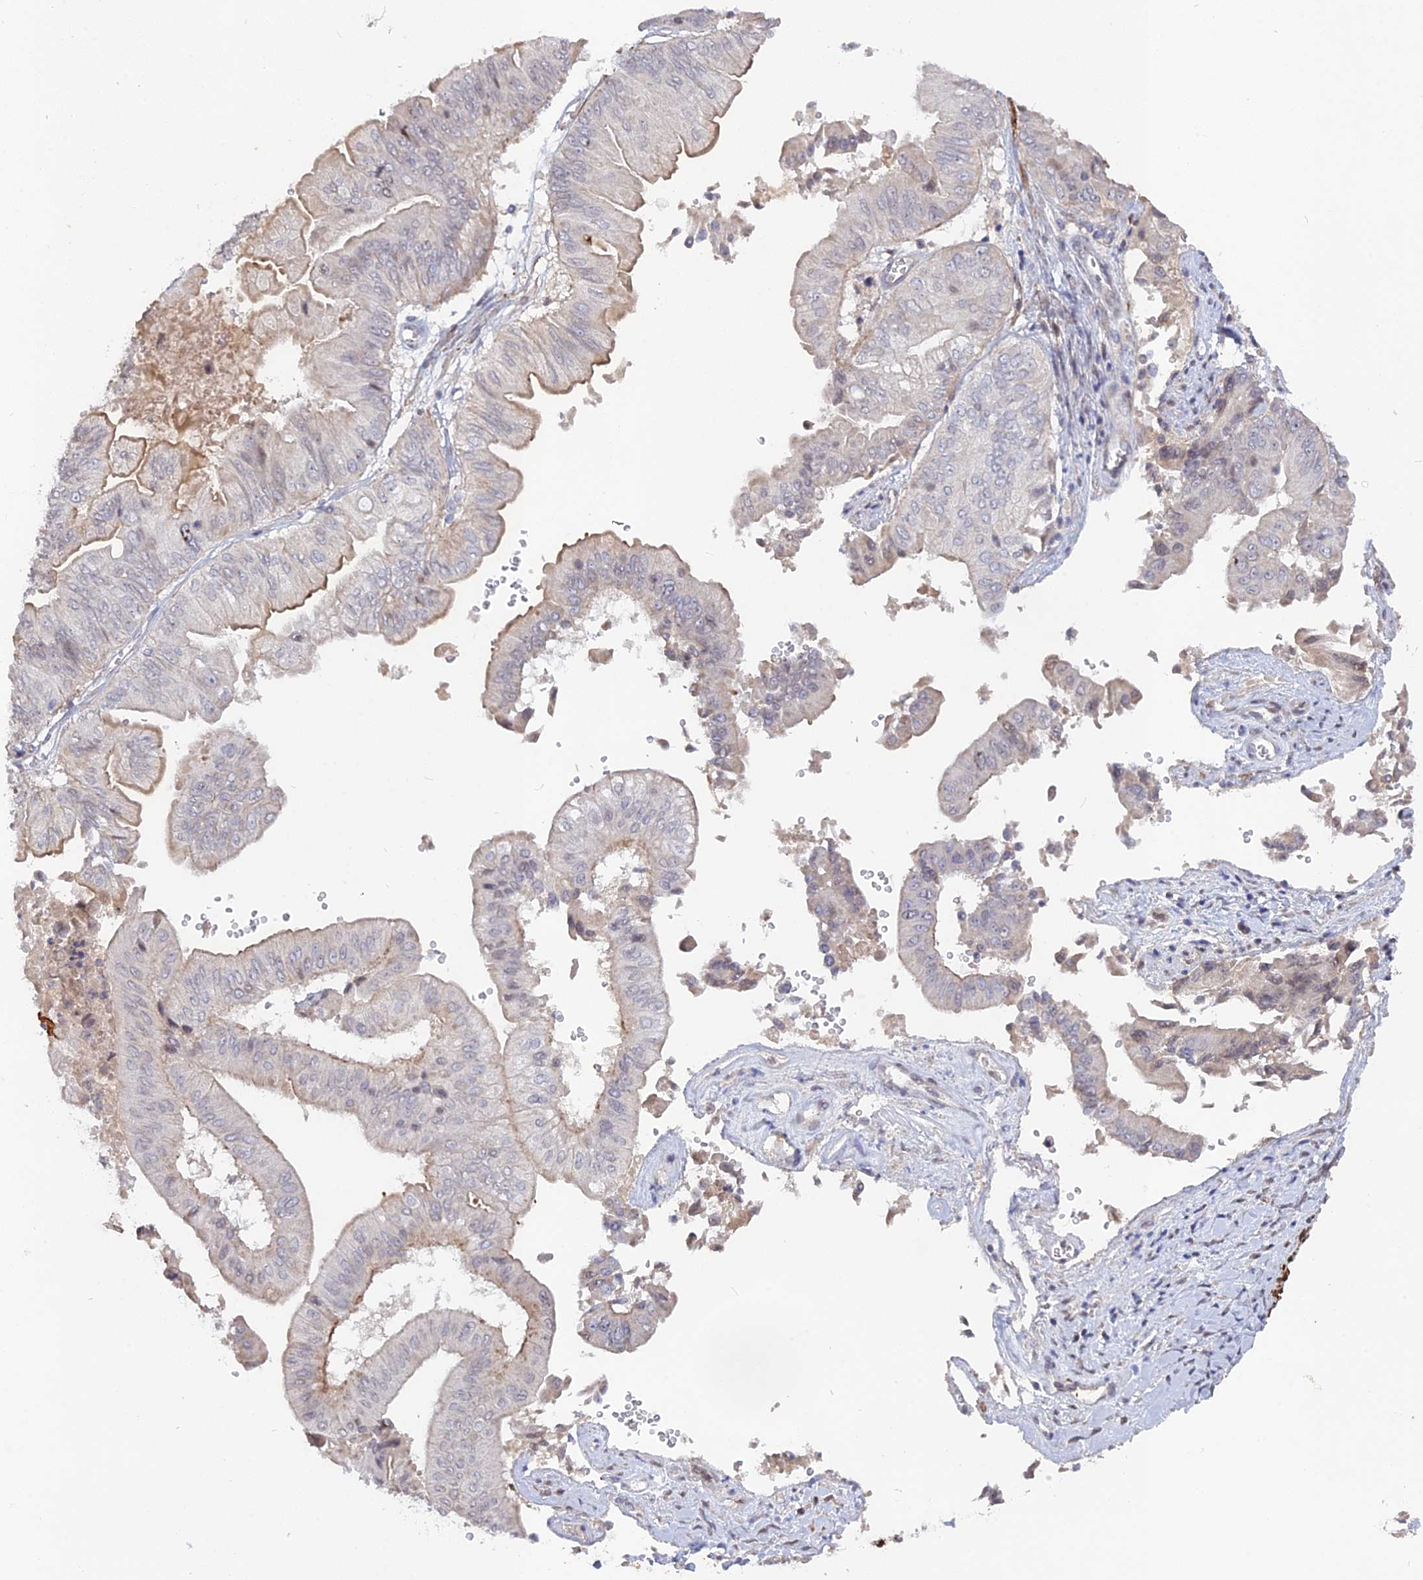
{"staining": {"intensity": "moderate", "quantity": "<25%", "location": "cytoplasmic/membranous"}, "tissue": "ovarian cancer", "cell_type": "Tumor cells", "image_type": "cancer", "snomed": [{"axis": "morphology", "description": "Cystadenocarcinoma, mucinous, NOS"}, {"axis": "topography", "description": "Ovary"}], "caption": "Moderate cytoplasmic/membranous staining is identified in approximately <25% of tumor cells in mucinous cystadenocarcinoma (ovarian). Nuclei are stained in blue.", "gene": "CCDC154", "patient": {"sex": "female", "age": 61}}